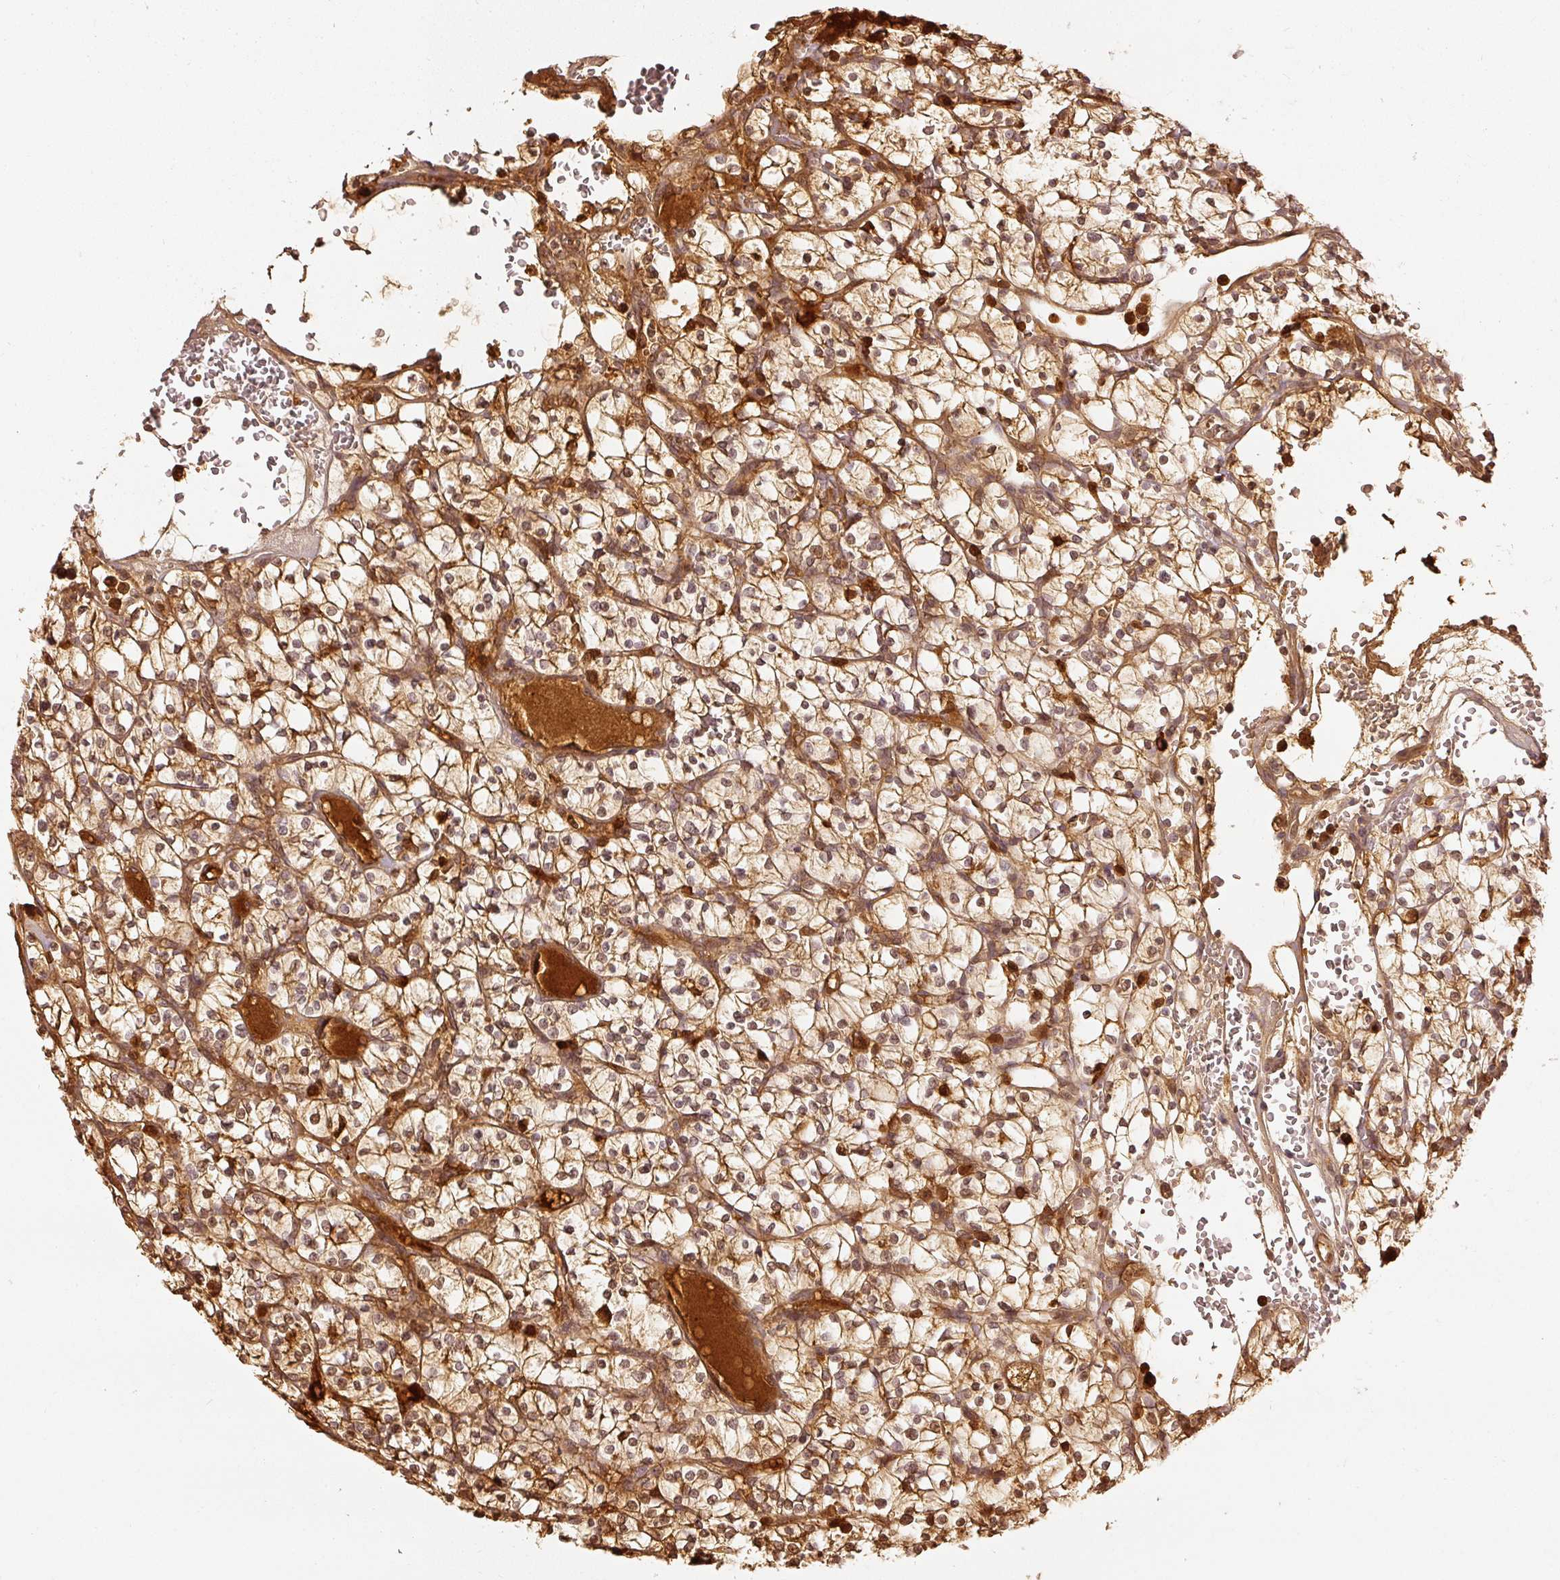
{"staining": {"intensity": "moderate", "quantity": ">75%", "location": "cytoplasmic/membranous,nuclear"}, "tissue": "renal cancer", "cell_type": "Tumor cells", "image_type": "cancer", "snomed": [{"axis": "morphology", "description": "Adenocarcinoma, NOS"}, {"axis": "topography", "description": "Kidney"}], "caption": "Protein expression analysis of renal cancer (adenocarcinoma) shows moderate cytoplasmic/membranous and nuclear staining in about >75% of tumor cells.", "gene": "PFN1", "patient": {"sex": "female", "age": 64}}